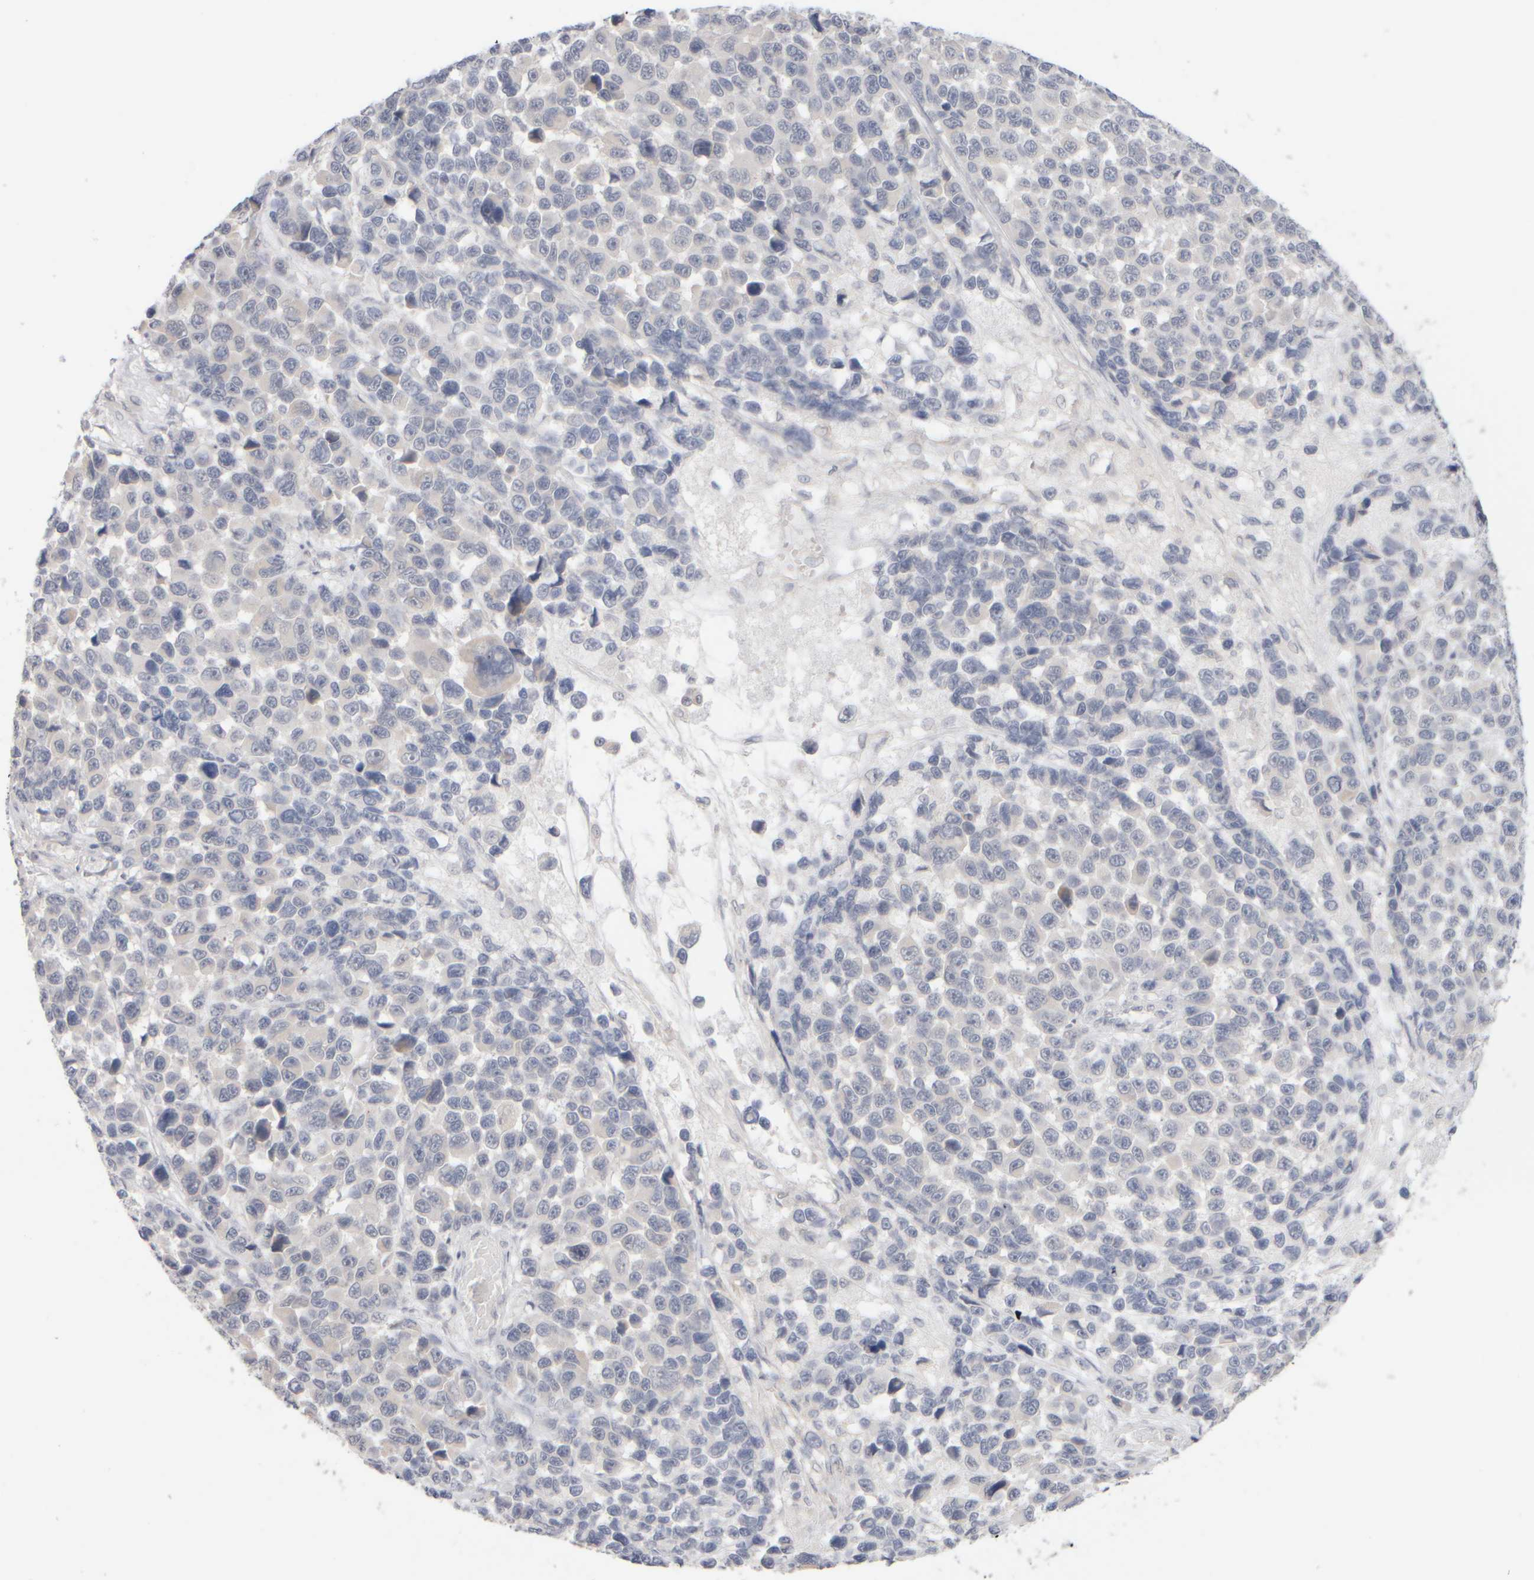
{"staining": {"intensity": "negative", "quantity": "none", "location": "none"}, "tissue": "melanoma", "cell_type": "Tumor cells", "image_type": "cancer", "snomed": [{"axis": "morphology", "description": "Malignant melanoma, NOS"}, {"axis": "topography", "description": "Skin"}], "caption": "Tumor cells are negative for protein expression in human melanoma. The staining is performed using DAB brown chromogen with nuclei counter-stained in using hematoxylin.", "gene": "ZNF112", "patient": {"sex": "male", "age": 53}}